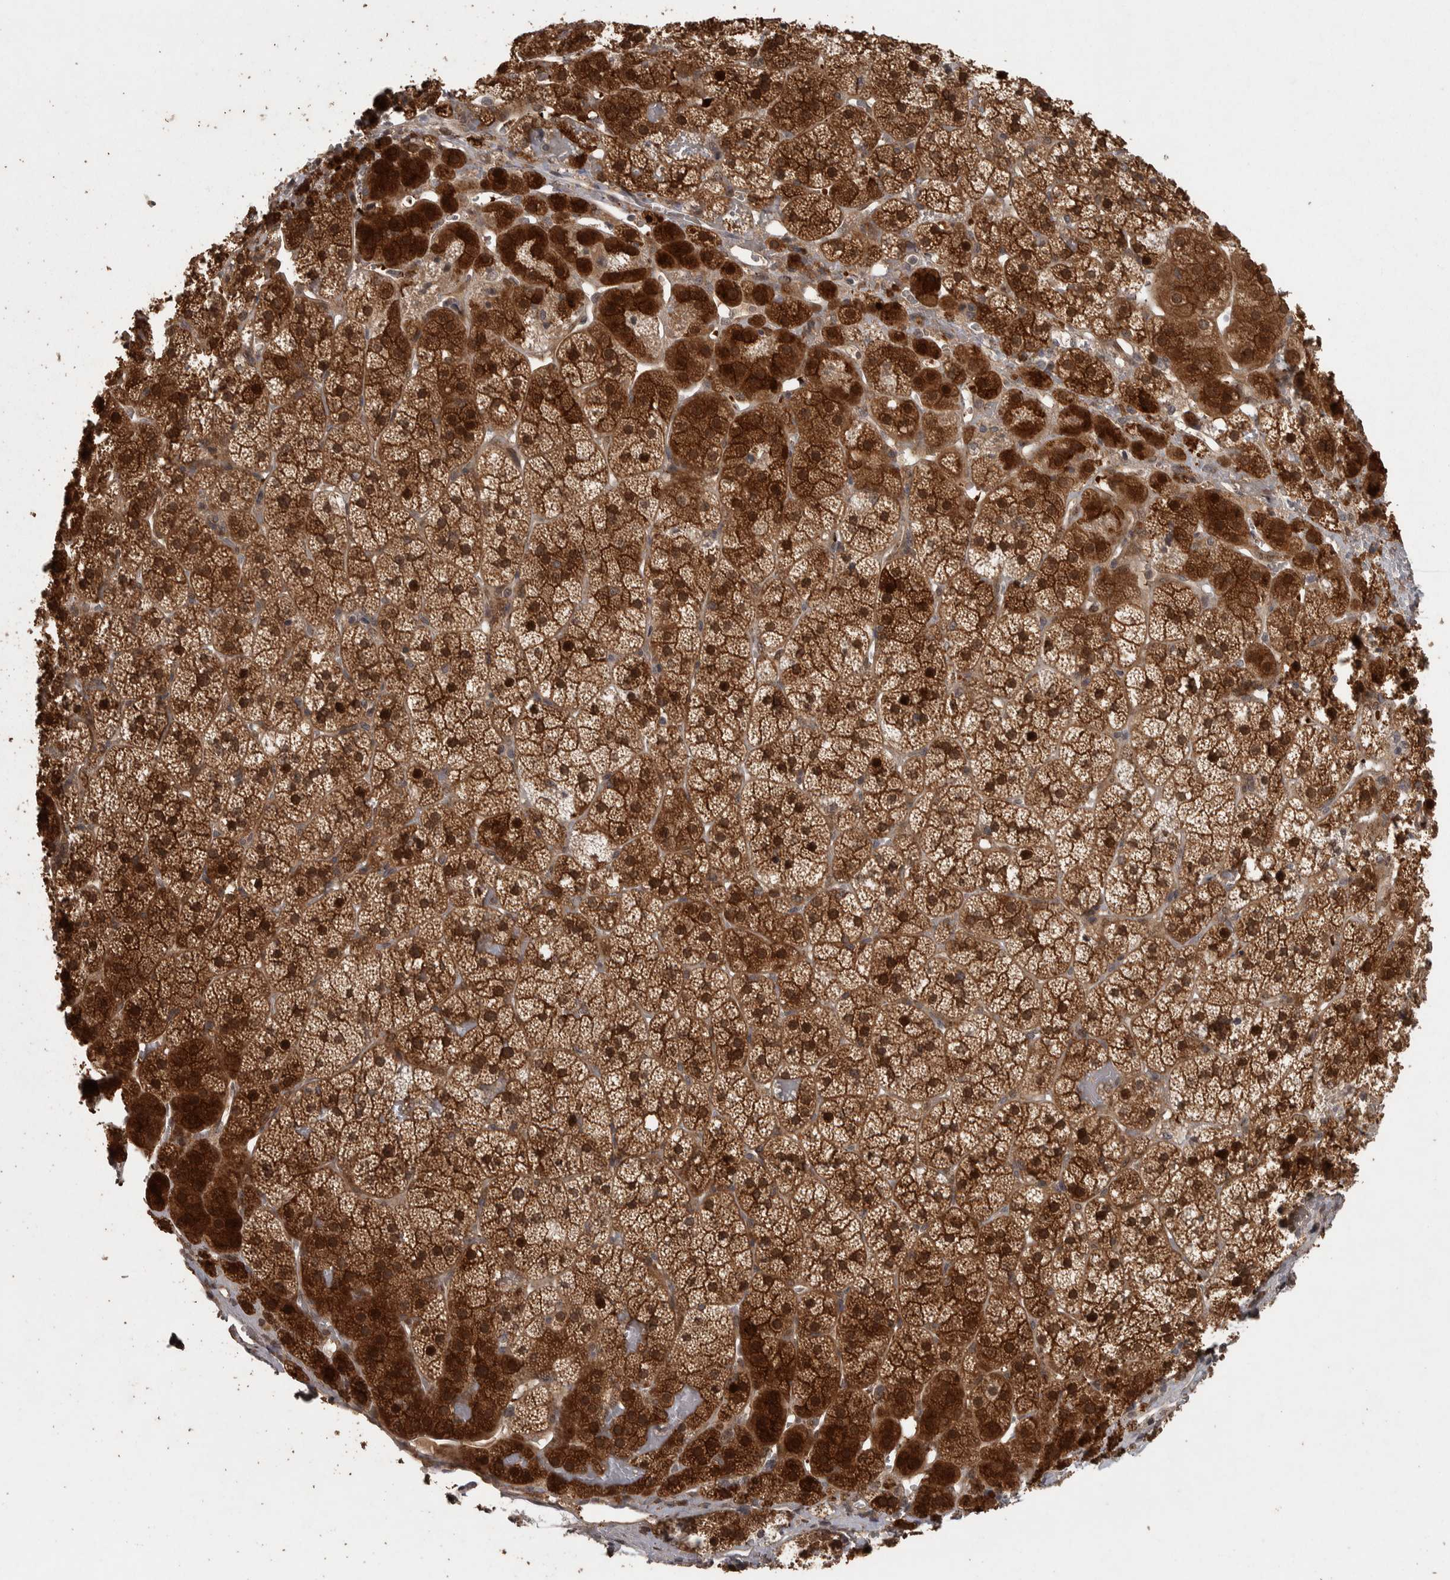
{"staining": {"intensity": "strong", "quantity": ">75%", "location": "cytoplasmic/membranous,nuclear"}, "tissue": "adrenal gland", "cell_type": "Glandular cells", "image_type": "normal", "snomed": [{"axis": "morphology", "description": "Normal tissue, NOS"}, {"axis": "topography", "description": "Adrenal gland"}], "caption": "The image demonstrates immunohistochemical staining of normal adrenal gland. There is strong cytoplasmic/membranous,nuclear positivity is identified in approximately >75% of glandular cells. (Stains: DAB in brown, nuclei in blue, Microscopy: brightfield microscopy at high magnification).", "gene": "ACO1", "patient": {"sex": "female", "age": 44}}